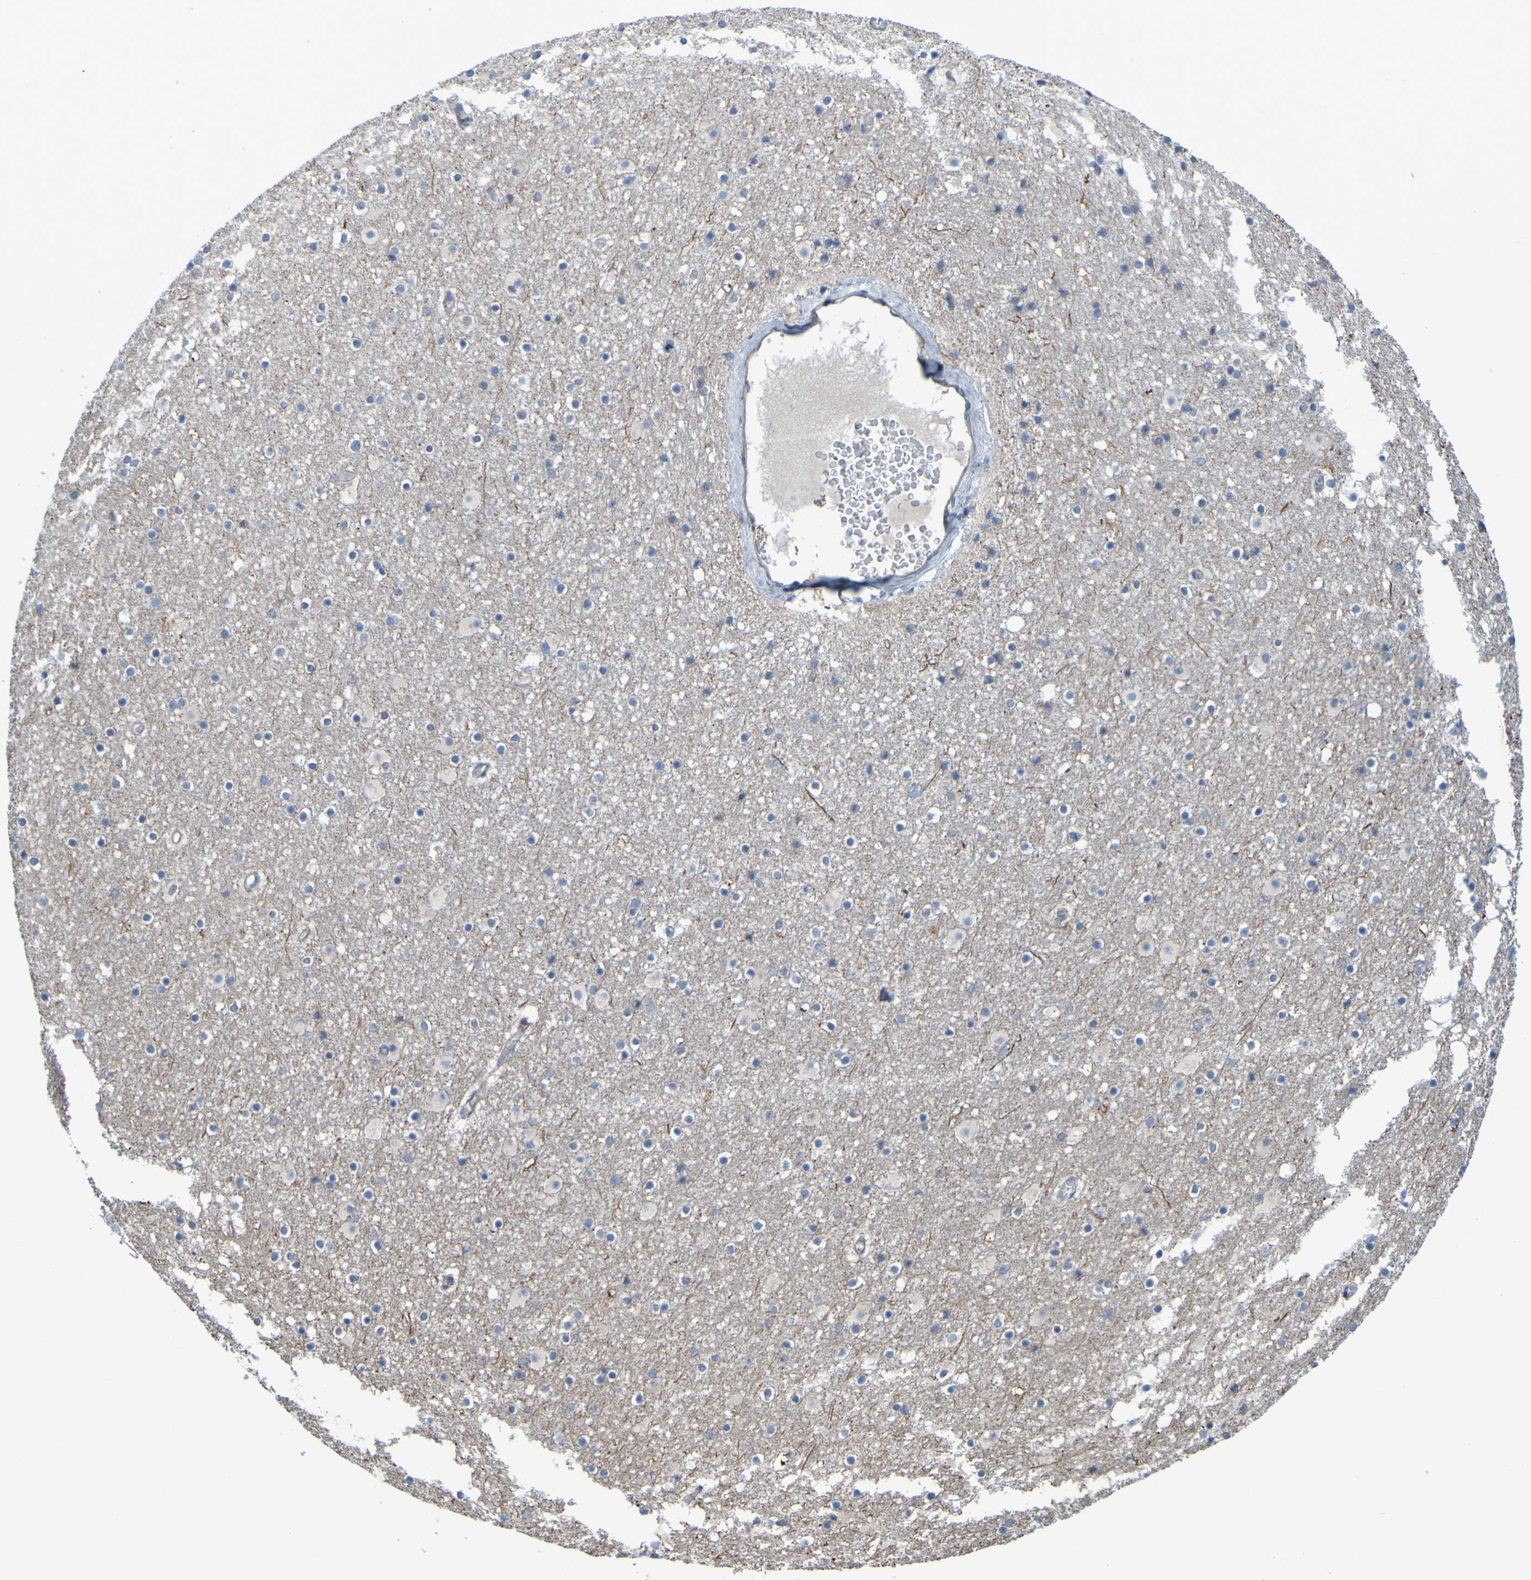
{"staining": {"intensity": "moderate", "quantity": "<25%", "location": "cytoplasmic/membranous"}, "tissue": "caudate", "cell_type": "Glial cells", "image_type": "normal", "snomed": [{"axis": "morphology", "description": "Normal tissue, NOS"}, {"axis": "topography", "description": "Lateral ventricle wall"}], "caption": "The micrograph displays immunohistochemical staining of unremarkable caudate. There is moderate cytoplasmic/membranous expression is present in about <25% of glial cells.", "gene": "NPRL3", "patient": {"sex": "male", "age": 45}}